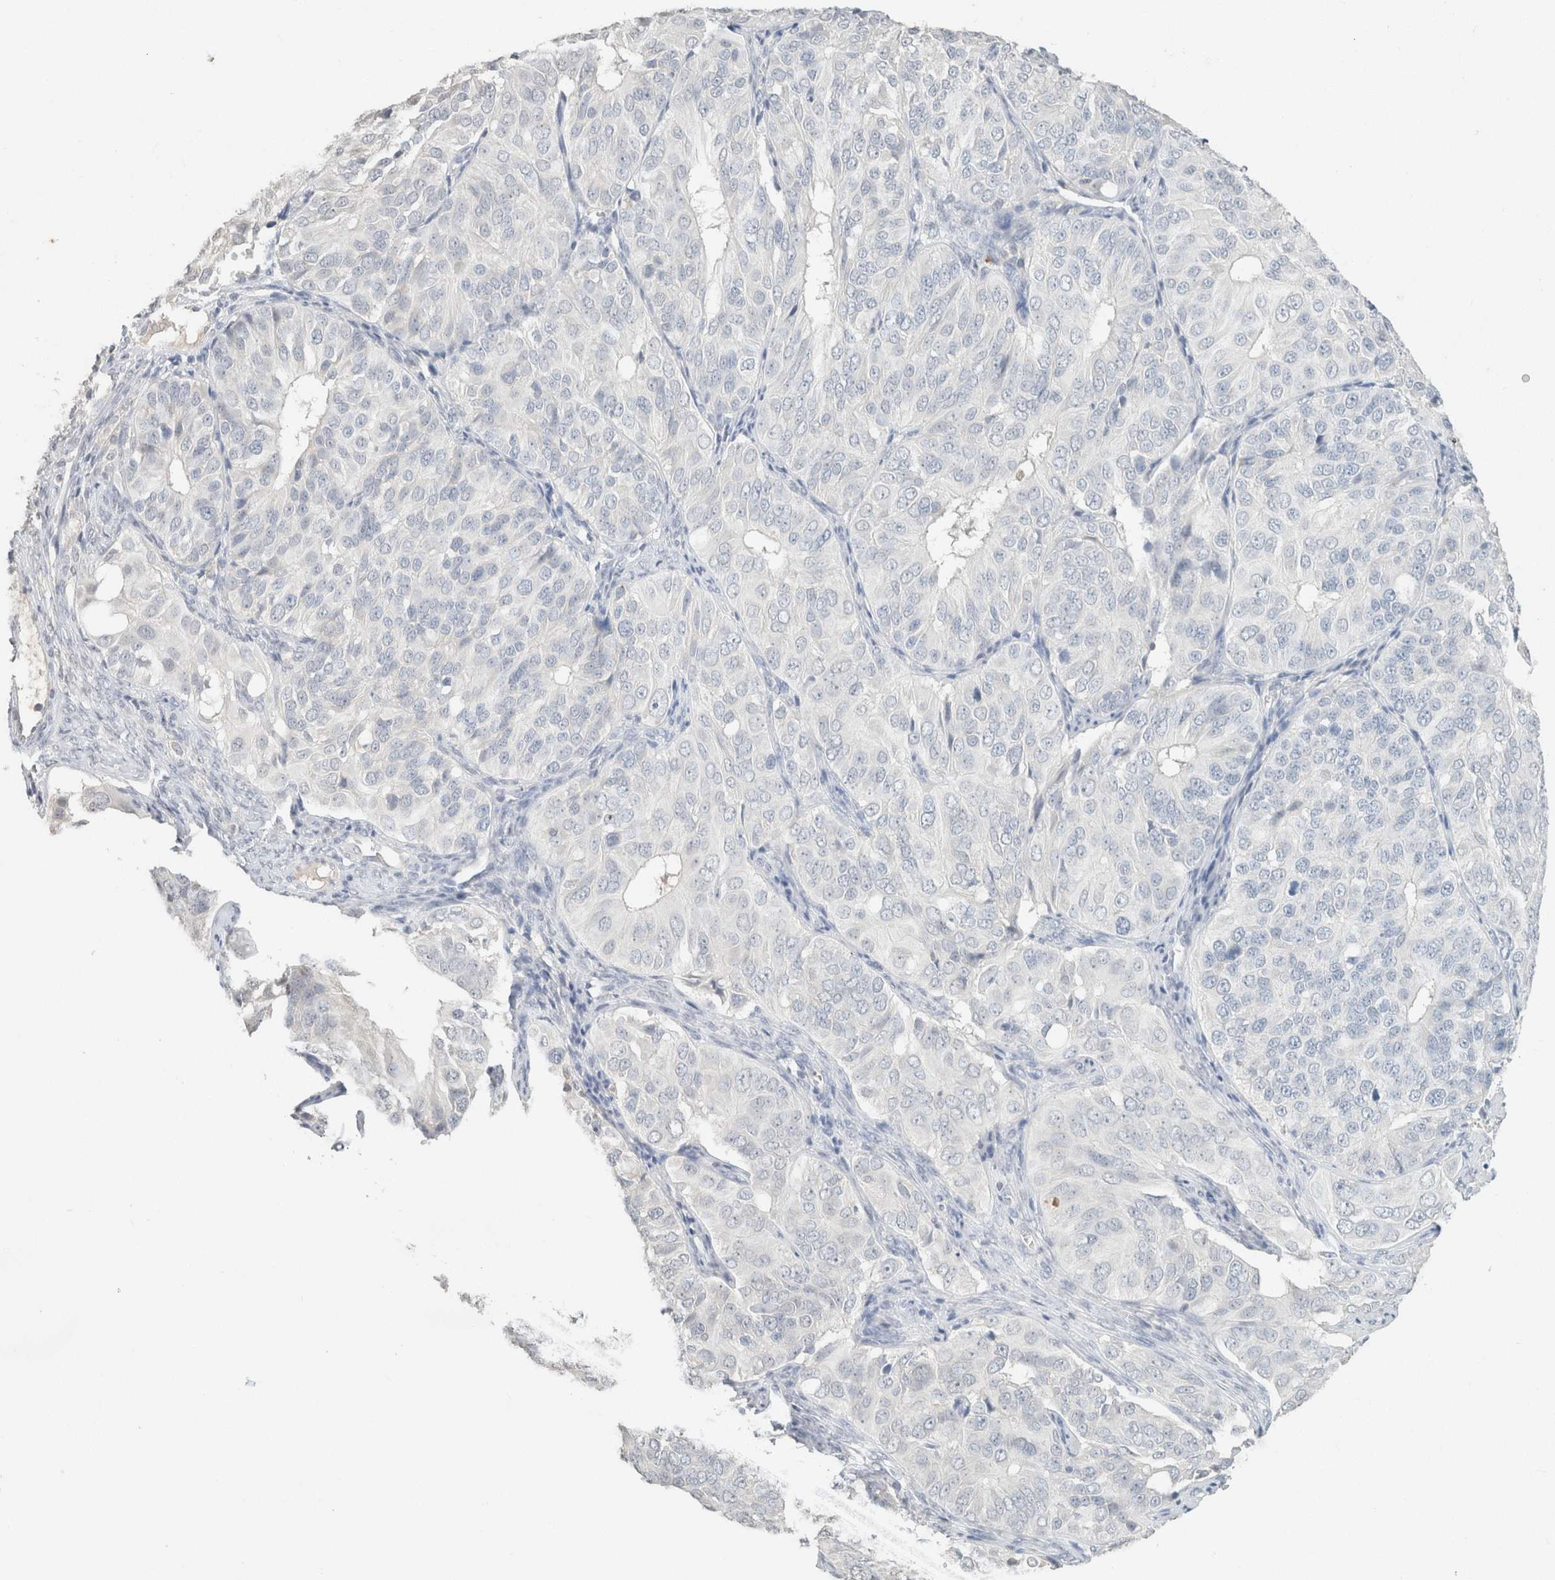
{"staining": {"intensity": "negative", "quantity": "none", "location": "none"}, "tissue": "ovarian cancer", "cell_type": "Tumor cells", "image_type": "cancer", "snomed": [{"axis": "morphology", "description": "Carcinoma, endometroid"}, {"axis": "topography", "description": "Ovary"}], "caption": "This is an IHC image of human ovarian endometroid carcinoma. There is no expression in tumor cells.", "gene": "CPA1", "patient": {"sex": "female", "age": 51}}